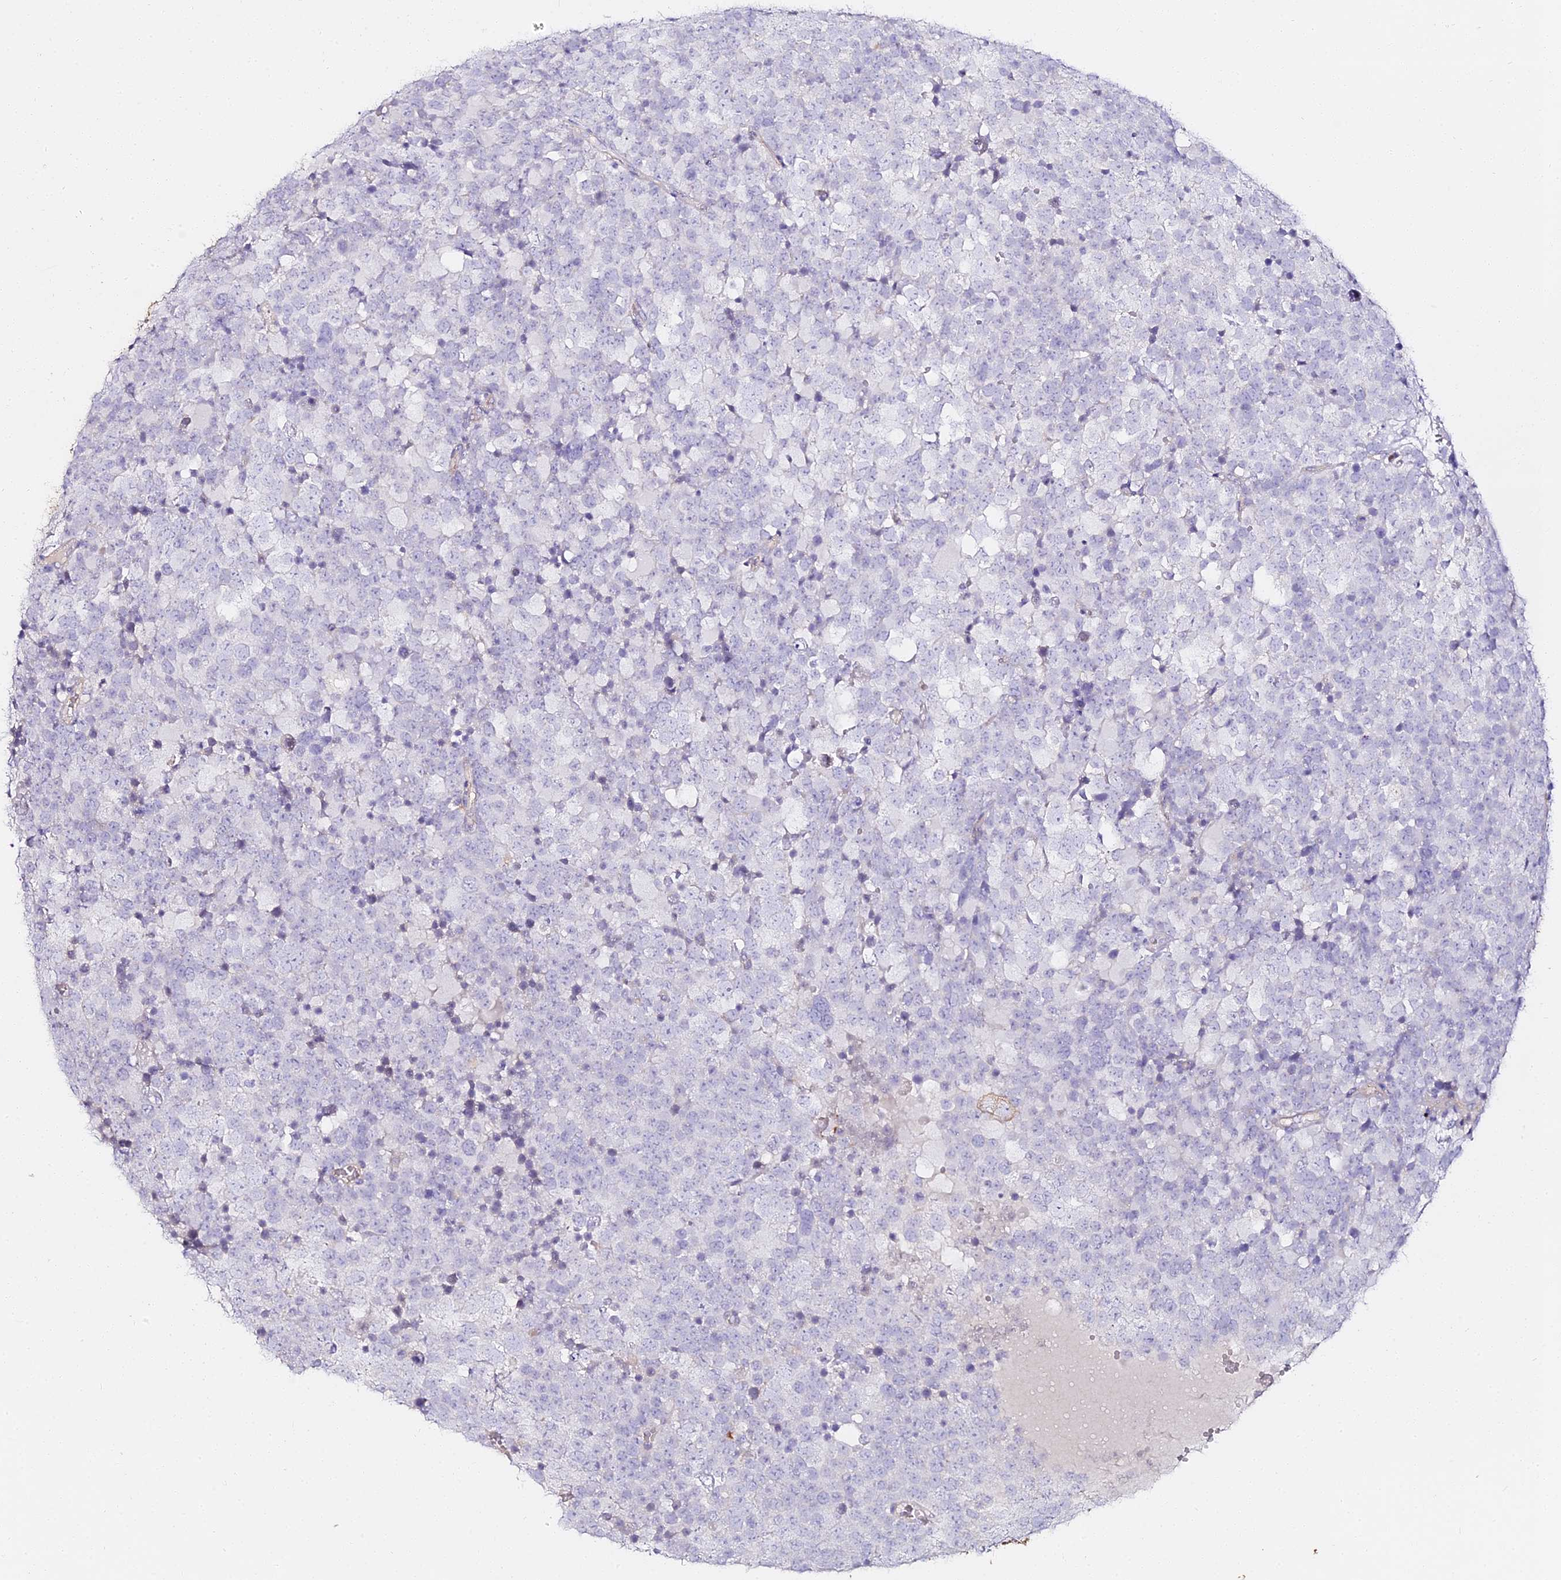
{"staining": {"intensity": "negative", "quantity": "none", "location": "none"}, "tissue": "testis cancer", "cell_type": "Tumor cells", "image_type": "cancer", "snomed": [{"axis": "morphology", "description": "Seminoma, NOS"}, {"axis": "topography", "description": "Testis"}], "caption": "The histopathology image reveals no significant positivity in tumor cells of testis cancer (seminoma).", "gene": "ALPG", "patient": {"sex": "male", "age": 71}}